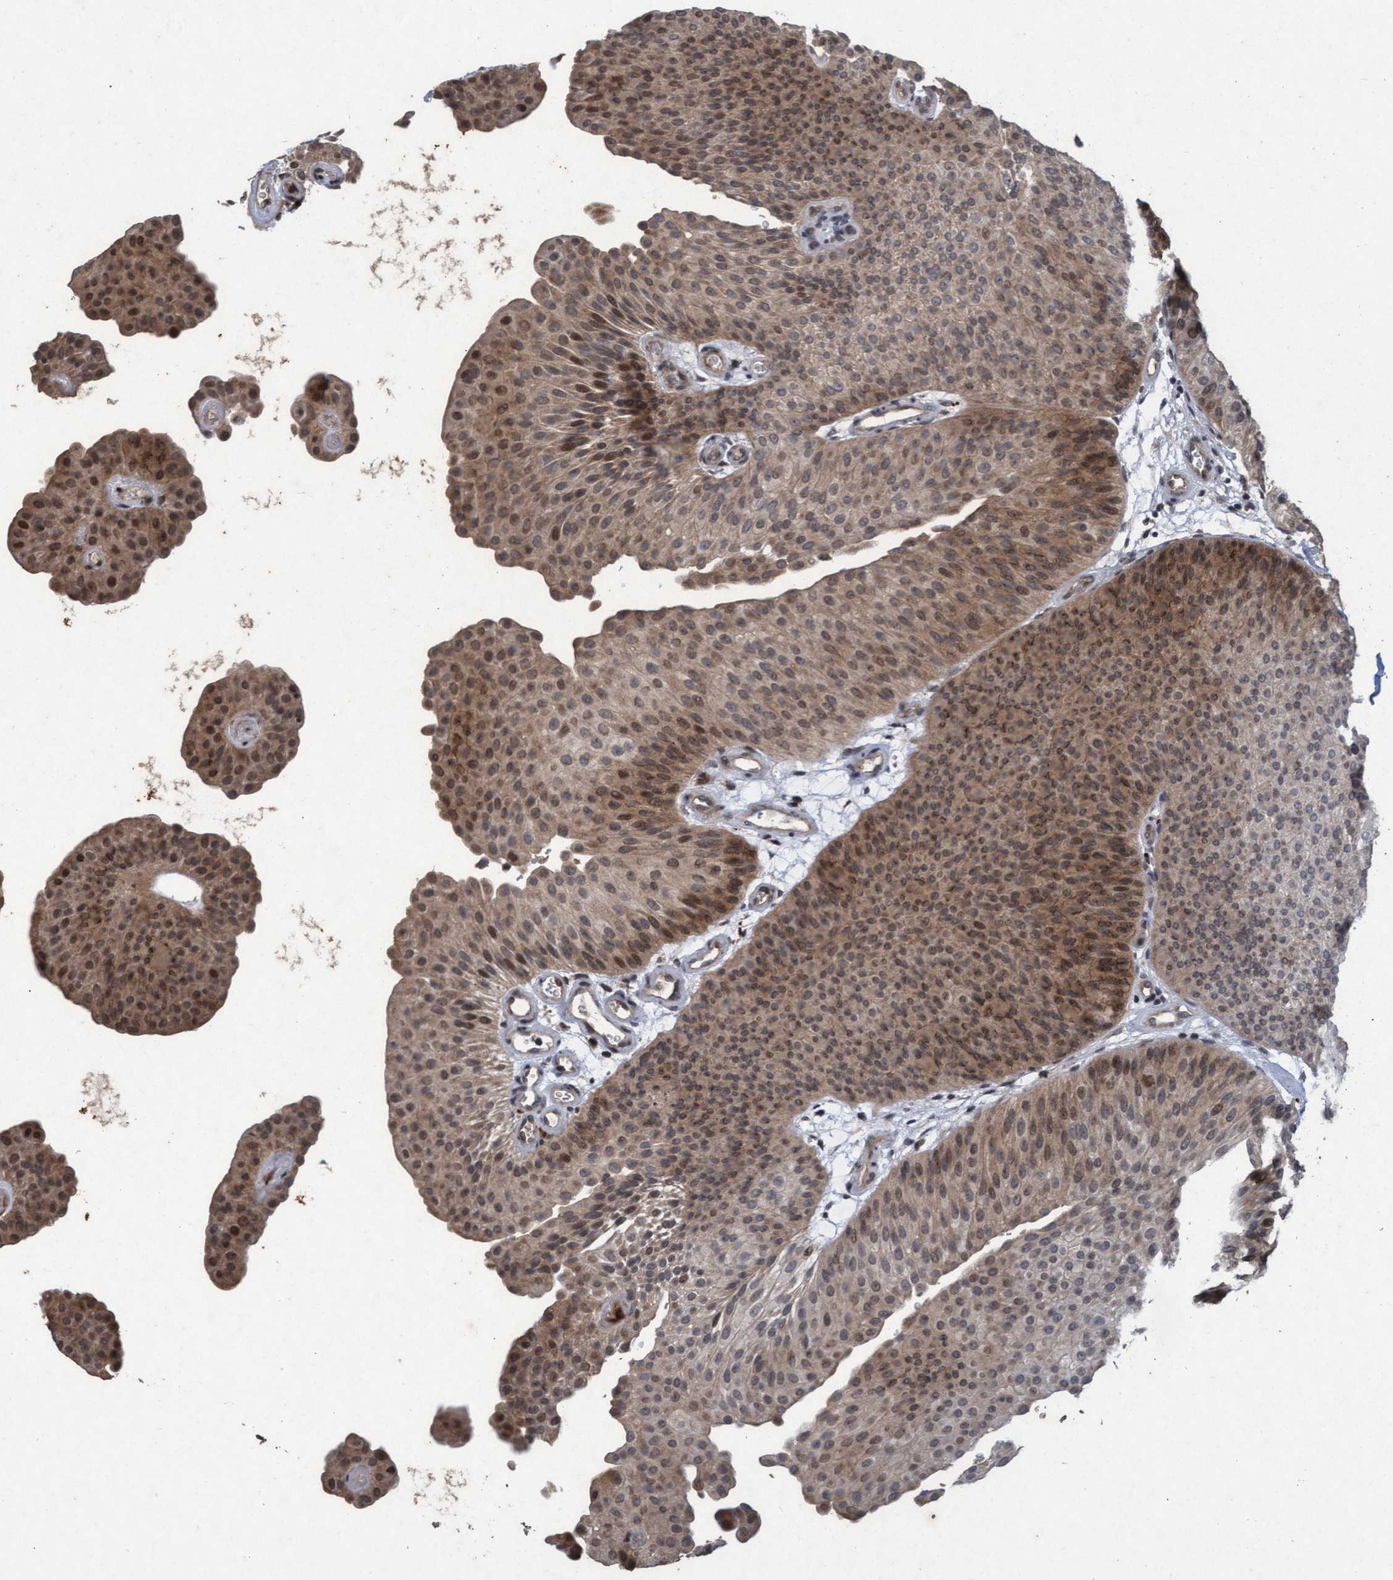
{"staining": {"intensity": "moderate", "quantity": ">75%", "location": "cytoplasmic/membranous,nuclear"}, "tissue": "urothelial cancer", "cell_type": "Tumor cells", "image_type": "cancer", "snomed": [{"axis": "morphology", "description": "Urothelial carcinoma, Low grade"}, {"axis": "topography", "description": "Urinary bladder"}], "caption": "A photomicrograph of urothelial cancer stained for a protein shows moderate cytoplasmic/membranous and nuclear brown staining in tumor cells.", "gene": "KCNC2", "patient": {"sex": "female", "age": 60}}